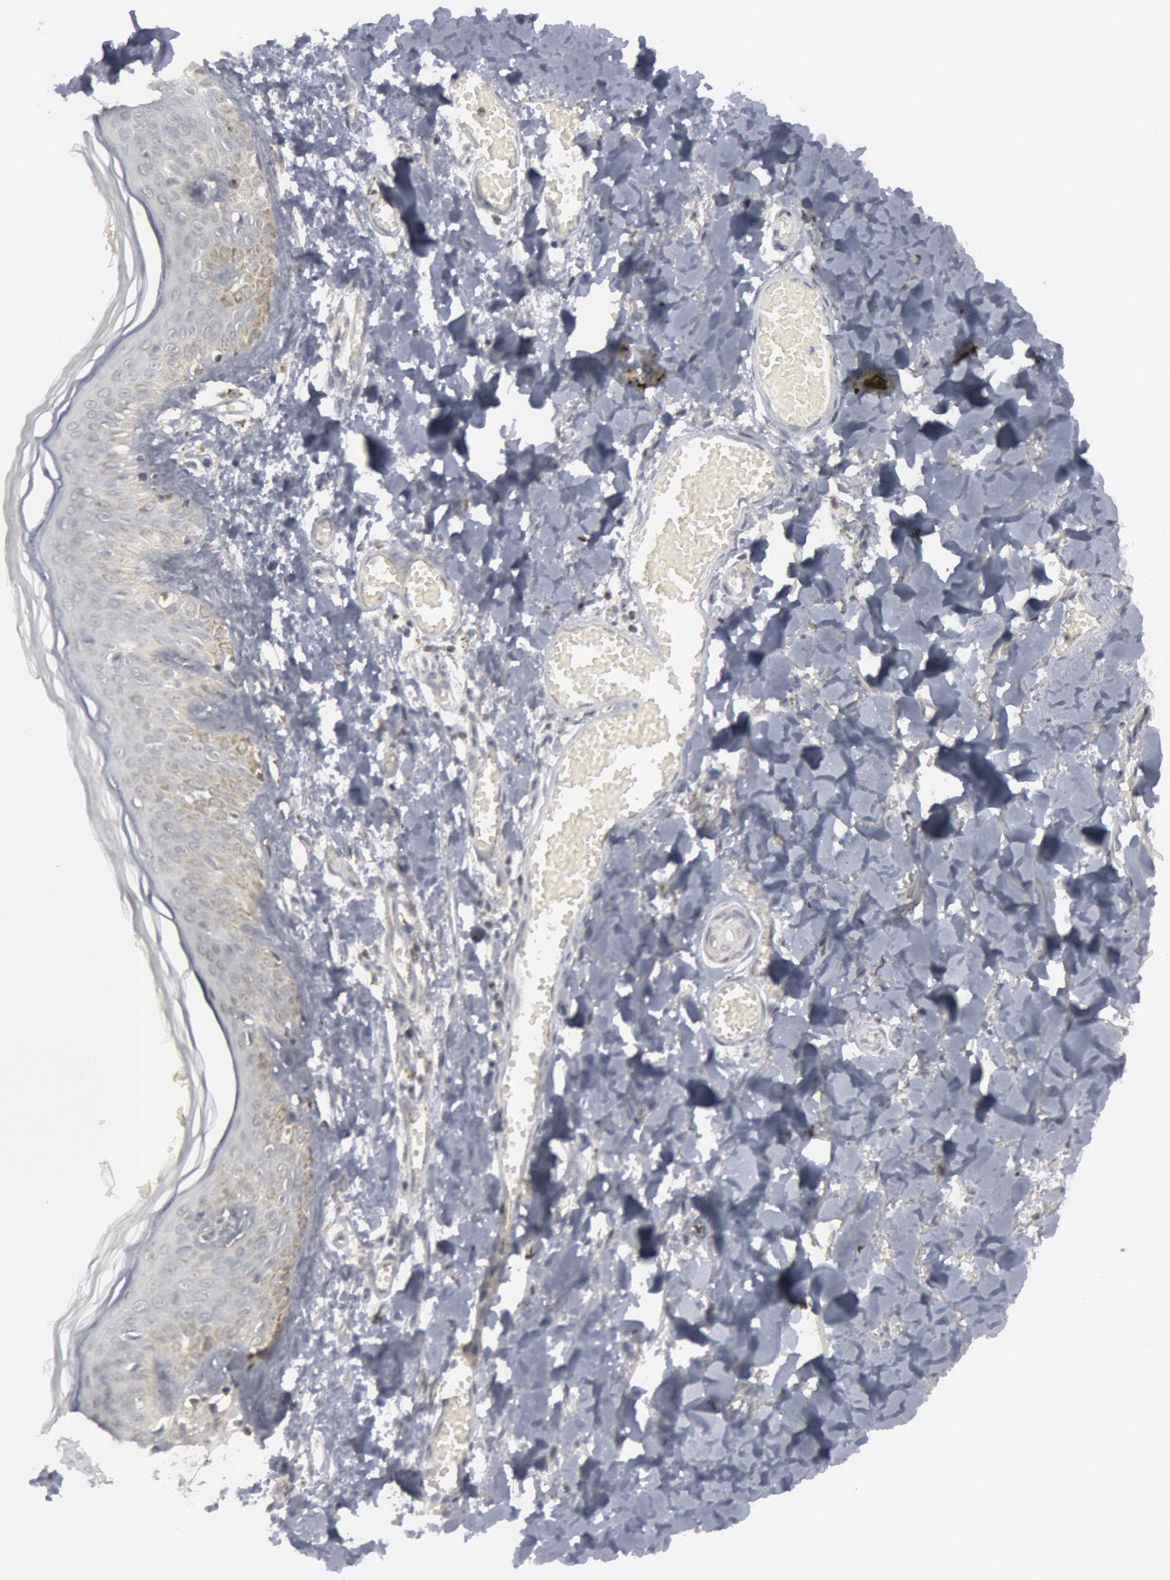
{"staining": {"intensity": "negative", "quantity": "none", "location": "none"}, "tissue": "skin", "cell_type": "Fibroblasts", "image_type": "normal", "snomed": [{"axis": "morphology", "description": "Normal tissue, NOS"}, {"axis": "morphology", "description": "Sarcoma, NOS"}, {"axis": "topography", "description": "Skin"}, {"axis": "topography", "description": "Soft tissue"}], "caption": "Fibroblasts are negative for protein expression in benign human skin. (DAB (3,3'-diaminobenzidine) immunohistochemistry with hematoxylin counter stain).", "gene": "CASP9", "patient": {"sex": "female", "age": 51}}